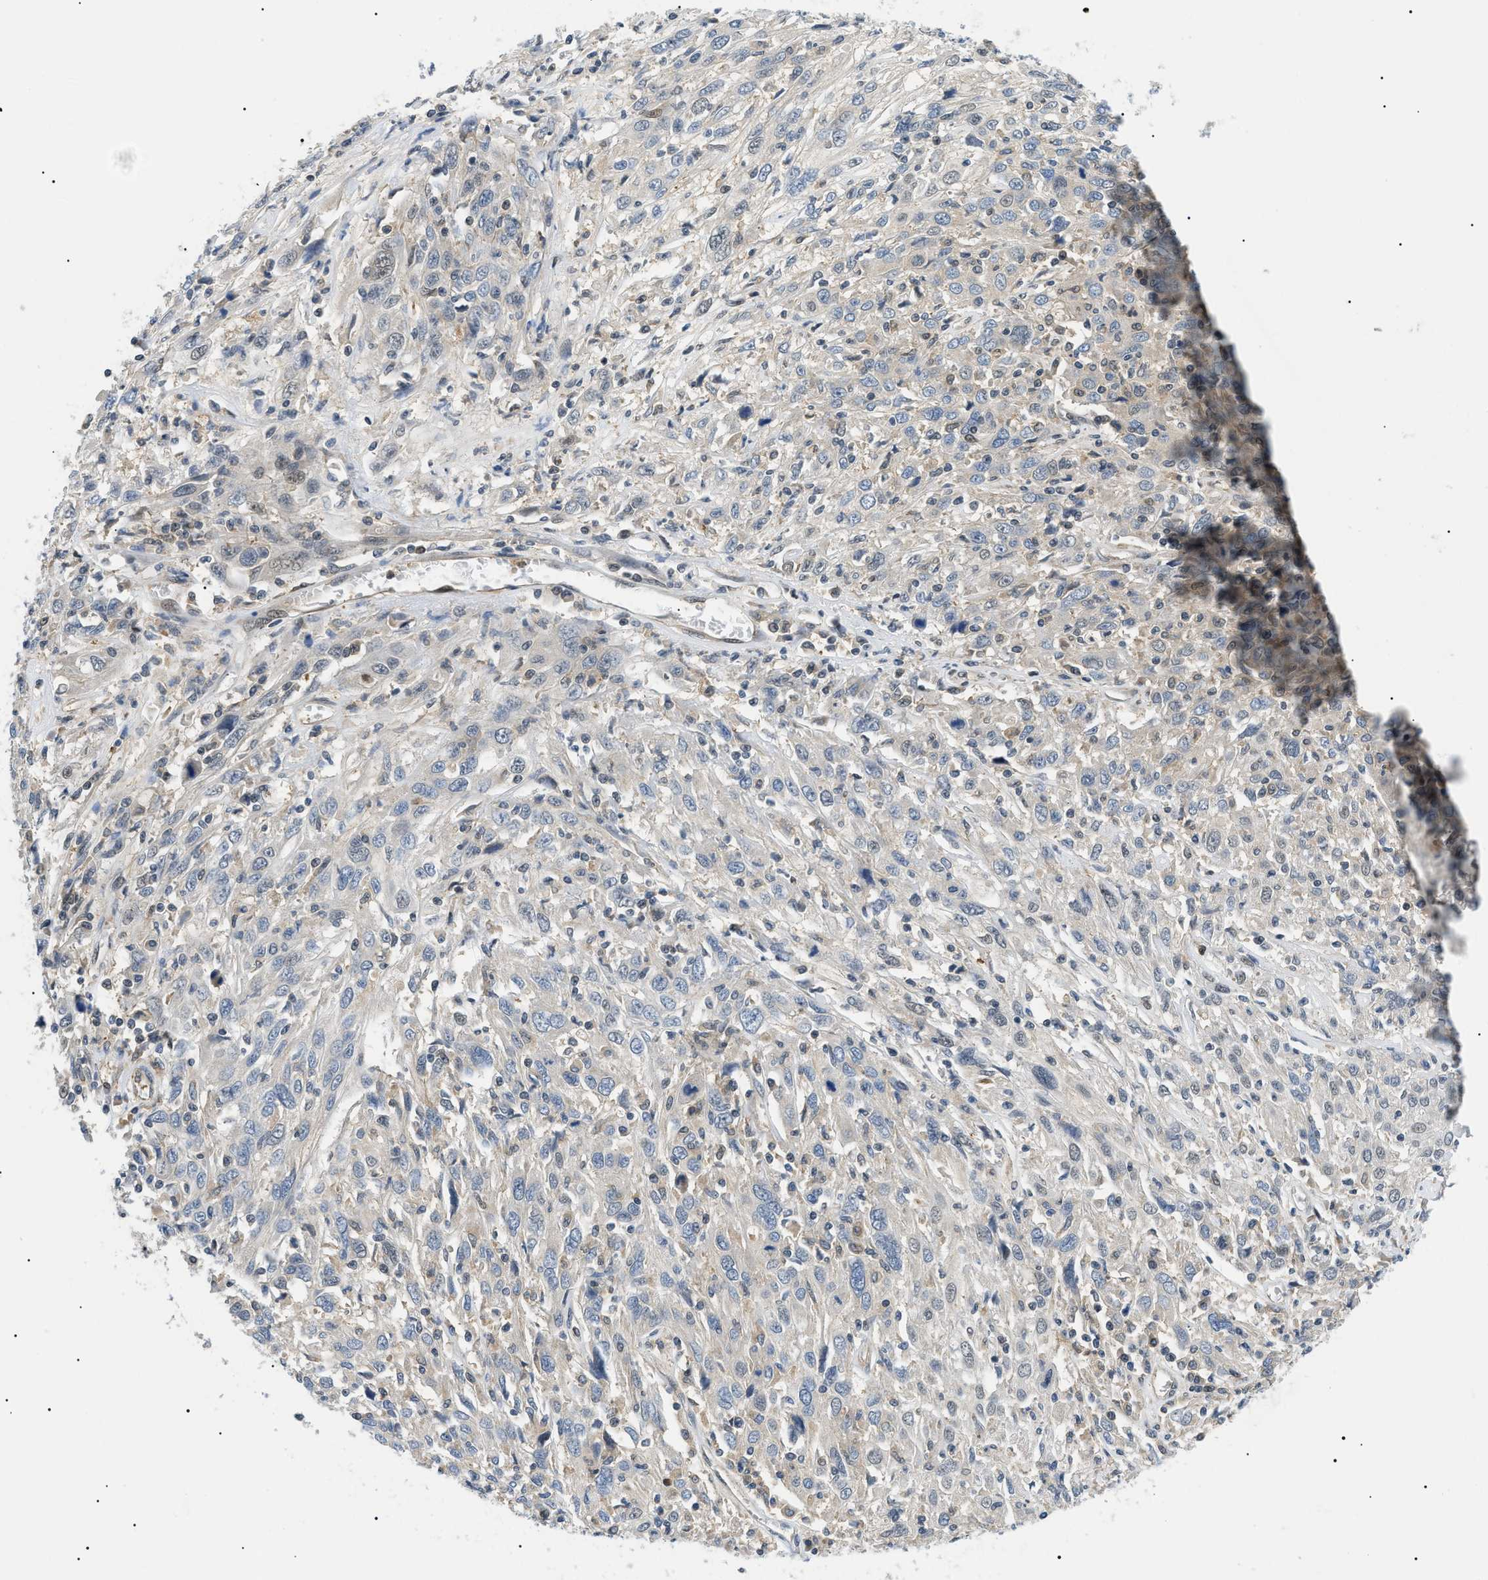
{"staining": {"intensity": "weak", "quantity": "<25%", "location": "nuclear"}, "tissue": "cervical cancer", "cell_type": "Tumor cells", "image_type": "cancer", "snomed": [{"axis": "morphology", "description": "Squamous cell carcinoma, NOS"}, {"axis": "topography", "description": "Cervix"}], "caption": "Immunohistochemistry (IHC) of cervical cancer reveals no staining in tumor cells.", "gene": "RBM15", "patient": {"sex": "female", "age": 46}}